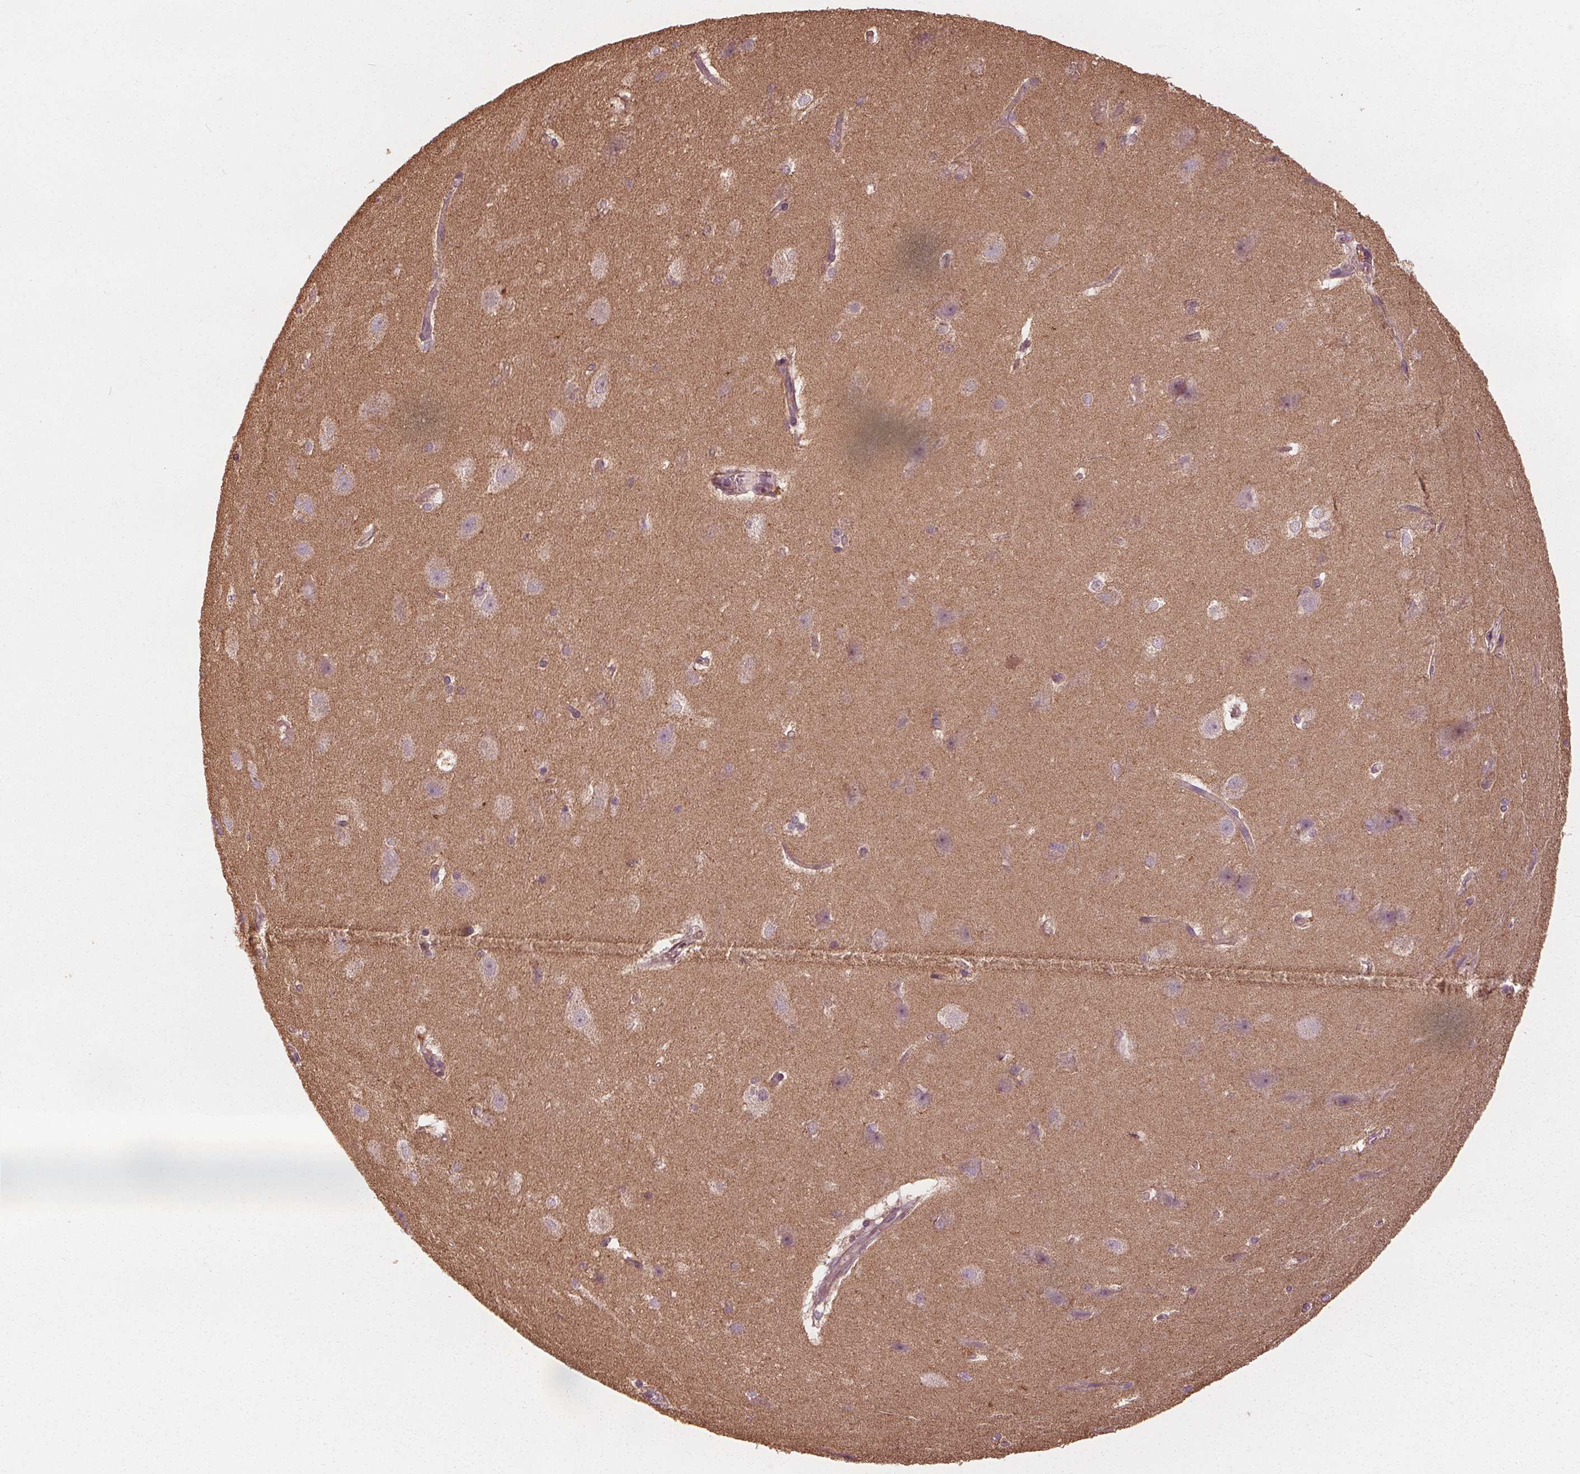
{"staining": {"intensity": "weak", "quantity": "<25%", "location": "cytoplasmic/membranous"}, "tissue": "hippocampus", "cell_type": "Glial cells", "image_type": "normal", "snomed": [{"axis": "morphology", "description": "Normal tissue, NOS"}, {"axis": "topography", "description": "Cerebral cortex"}, {"axis": "topography", "description": "Hippocampus"}], "caption": "IHC photomicrograph of benign hippocampus: human hippocampus stained with DAB shows no significant protein expression in glial cells.", "gene": "GNB2", "patient": {"sex": "female", "age": 19}}